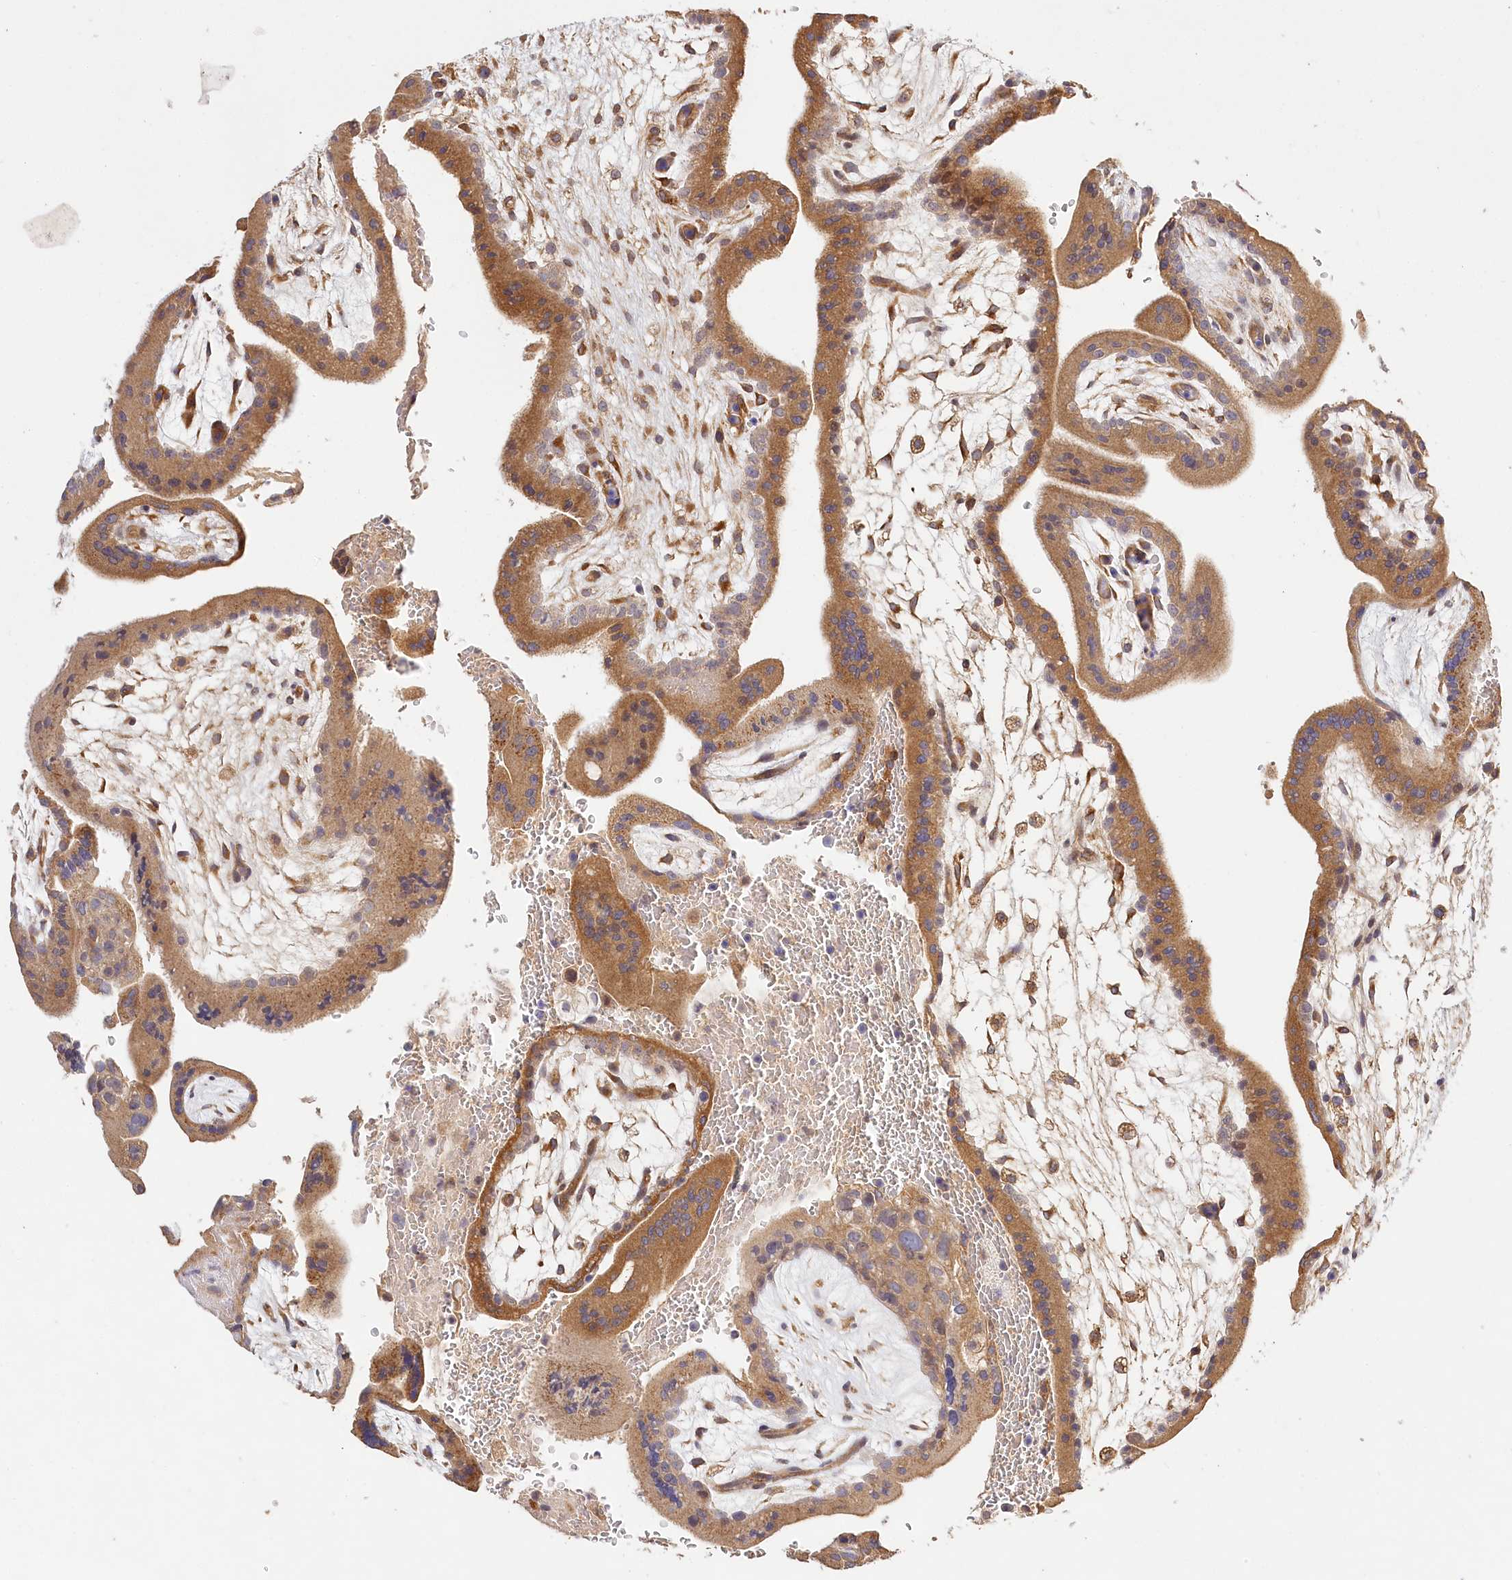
{"staining": {"intensity": "strong", "quantity": ">75%", "location": "cytoplasmic/membranous"}, "tissue": "placenta", "cell_type": "Trophoblastic cells", "image_type": "normal", "snomed": [{"axis": "morphology", "description": "Normal tissue, NOS"}, {"axis": "topography", "description": "Placenta"}], "caption": "An immunohistochemistry (IHC) histopathology image of benign tissue is shown. Protein staining in brown shows strong cytoplasmic/membranous positivity in placenta within trophoblastic cells.", "gene": "LSS", "patient": {"sex": "female", "age": 35}}